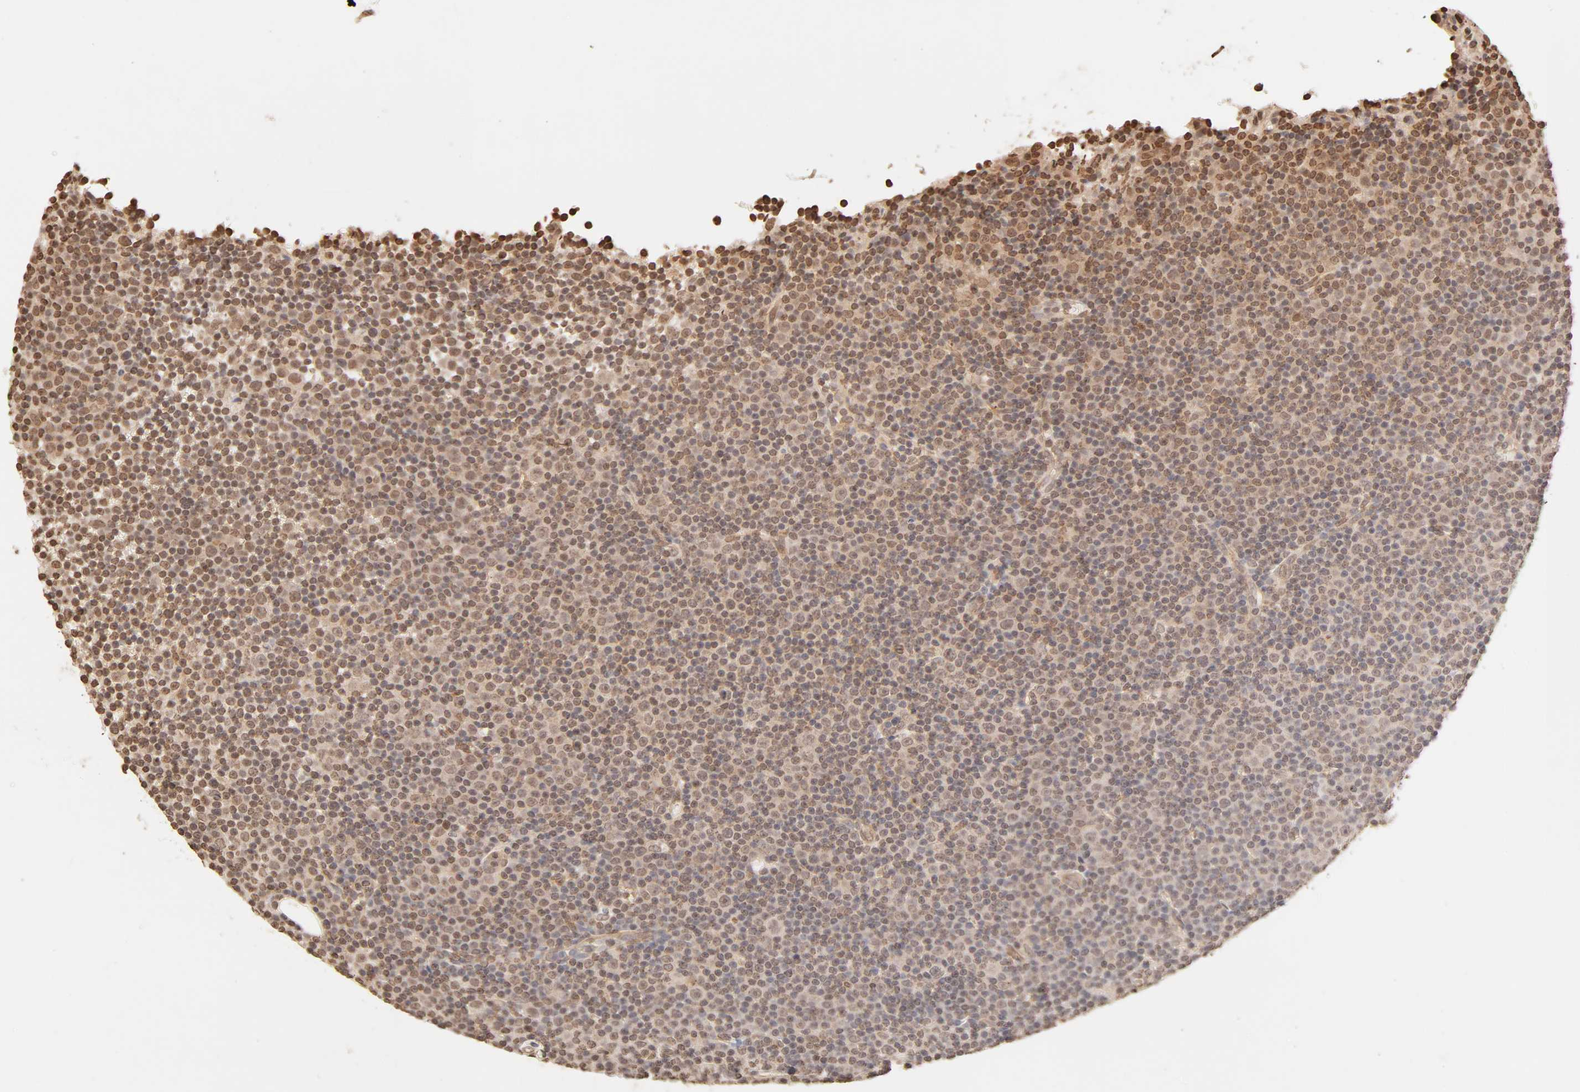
{"staining": {"intensity": "strong", "quantity": ">75%", "location": "cytoplasmic/membranous,nuclear"}, "tissue": "lymphoma", "cell_type": "Tumor cells", "image_type": "cancer", "snomed": [{"axis": "morphology", "description": "Malignant lymphoma, non-Hodgkin's type, Low grade"}, {"axis": "topography", "description": "Lymph node"}], "caption": "Lymphoma stained for a protein exhibits strong cytoplasmic/membranous and nuclear positivity in tumor cells.", "gene": "TBL1X", "patient": {"sex": "female", "age": 67}}